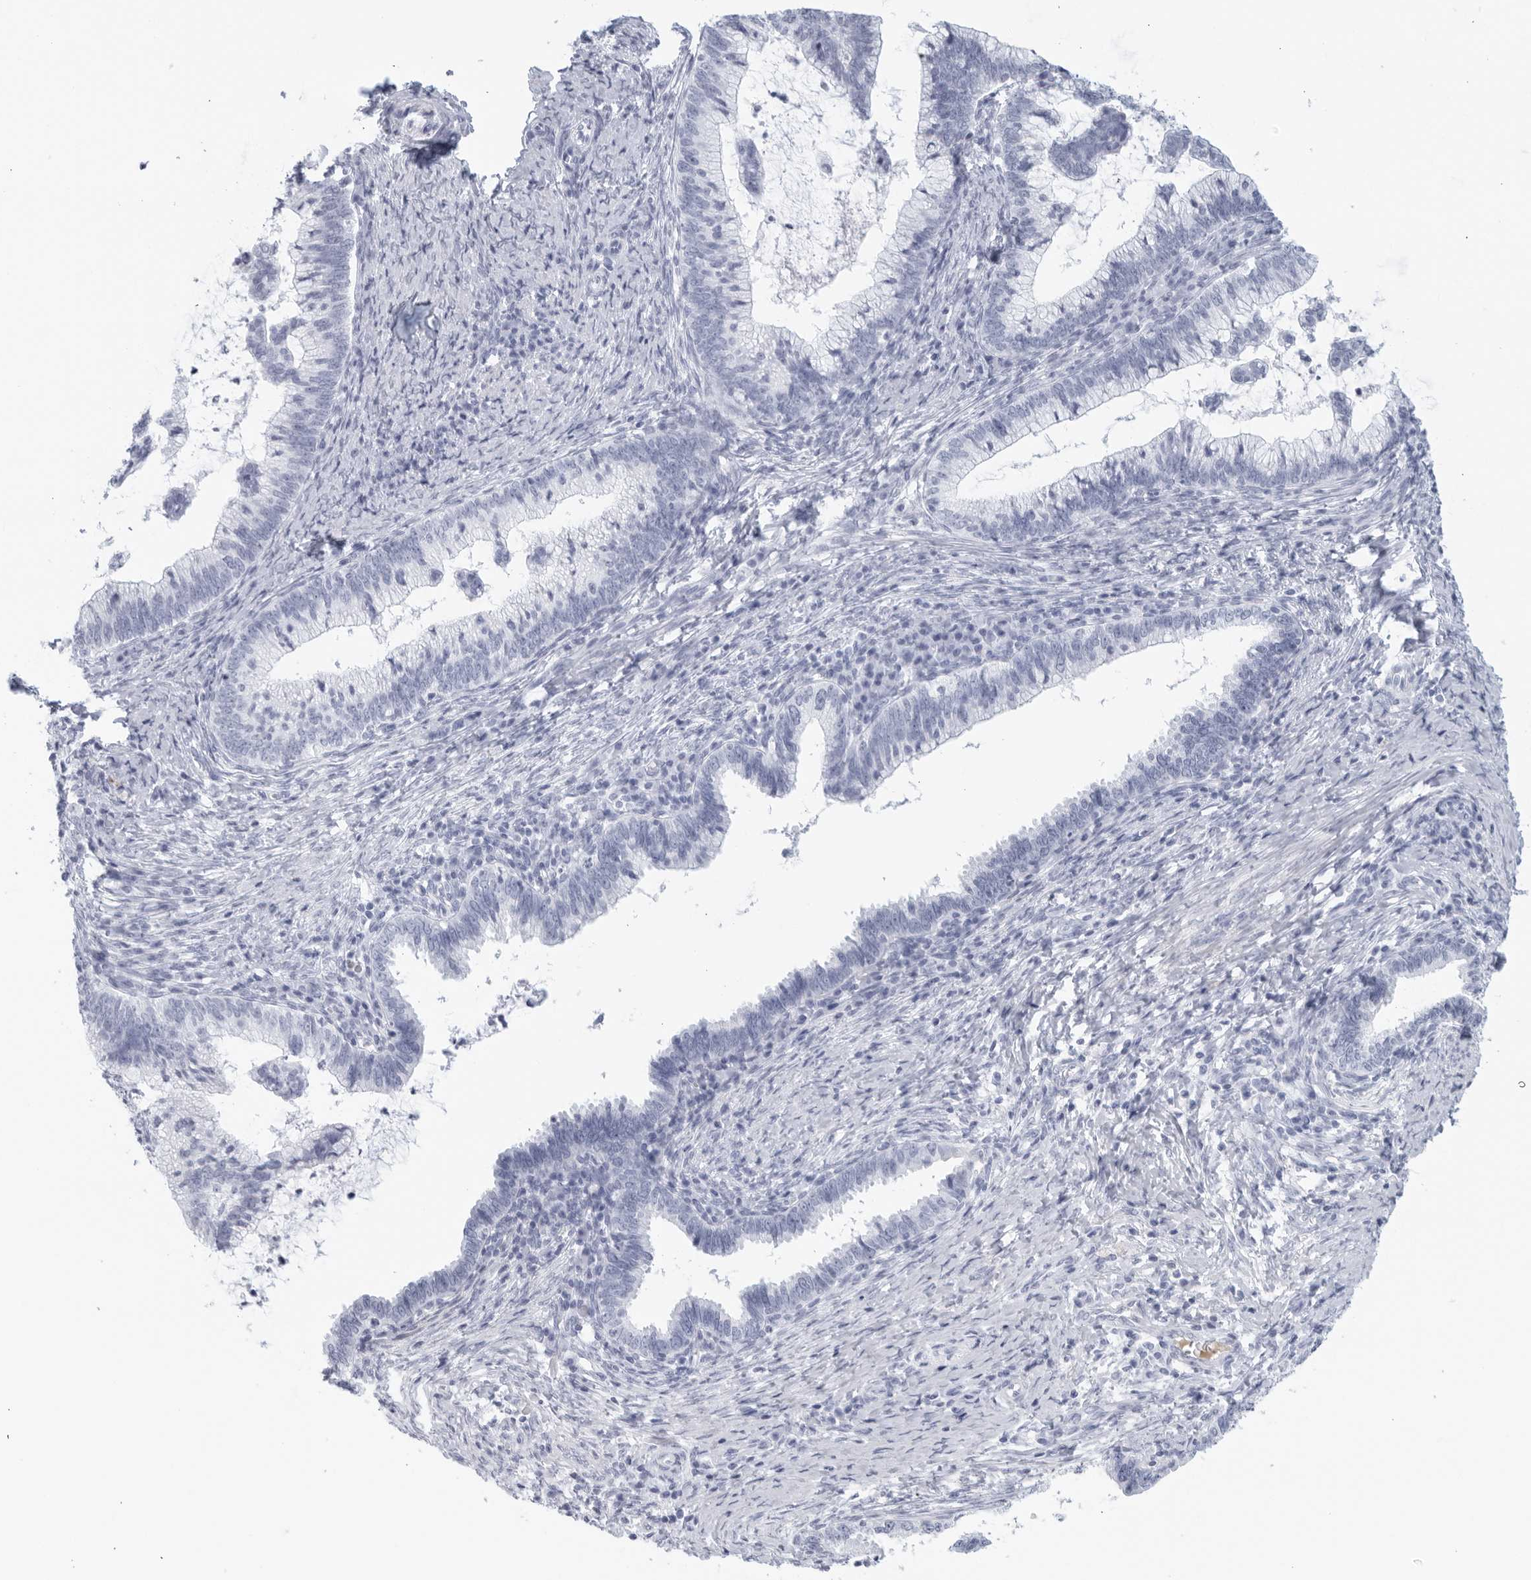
{"staining": {"intensity": "negative", "quantity": "none", "location": "none"}, "tissue": "cervical cancer", "cell_type": "Tumor cells", "image_type": "cancer", "snomed": [{"axis": "morphology", "description": "Adenocarcinoma, NOS"}, {"axis": "topography", "description": "Cervix"}], "caption": "High magnification brightfield microscopy of cervical adenocarcinoma stained with DAB (brown) and counterstained with hematoxylin (blue): tumor cells show no significant staining.", "gene": "FGG", "patient": {"sex": "female", "age": 36}}